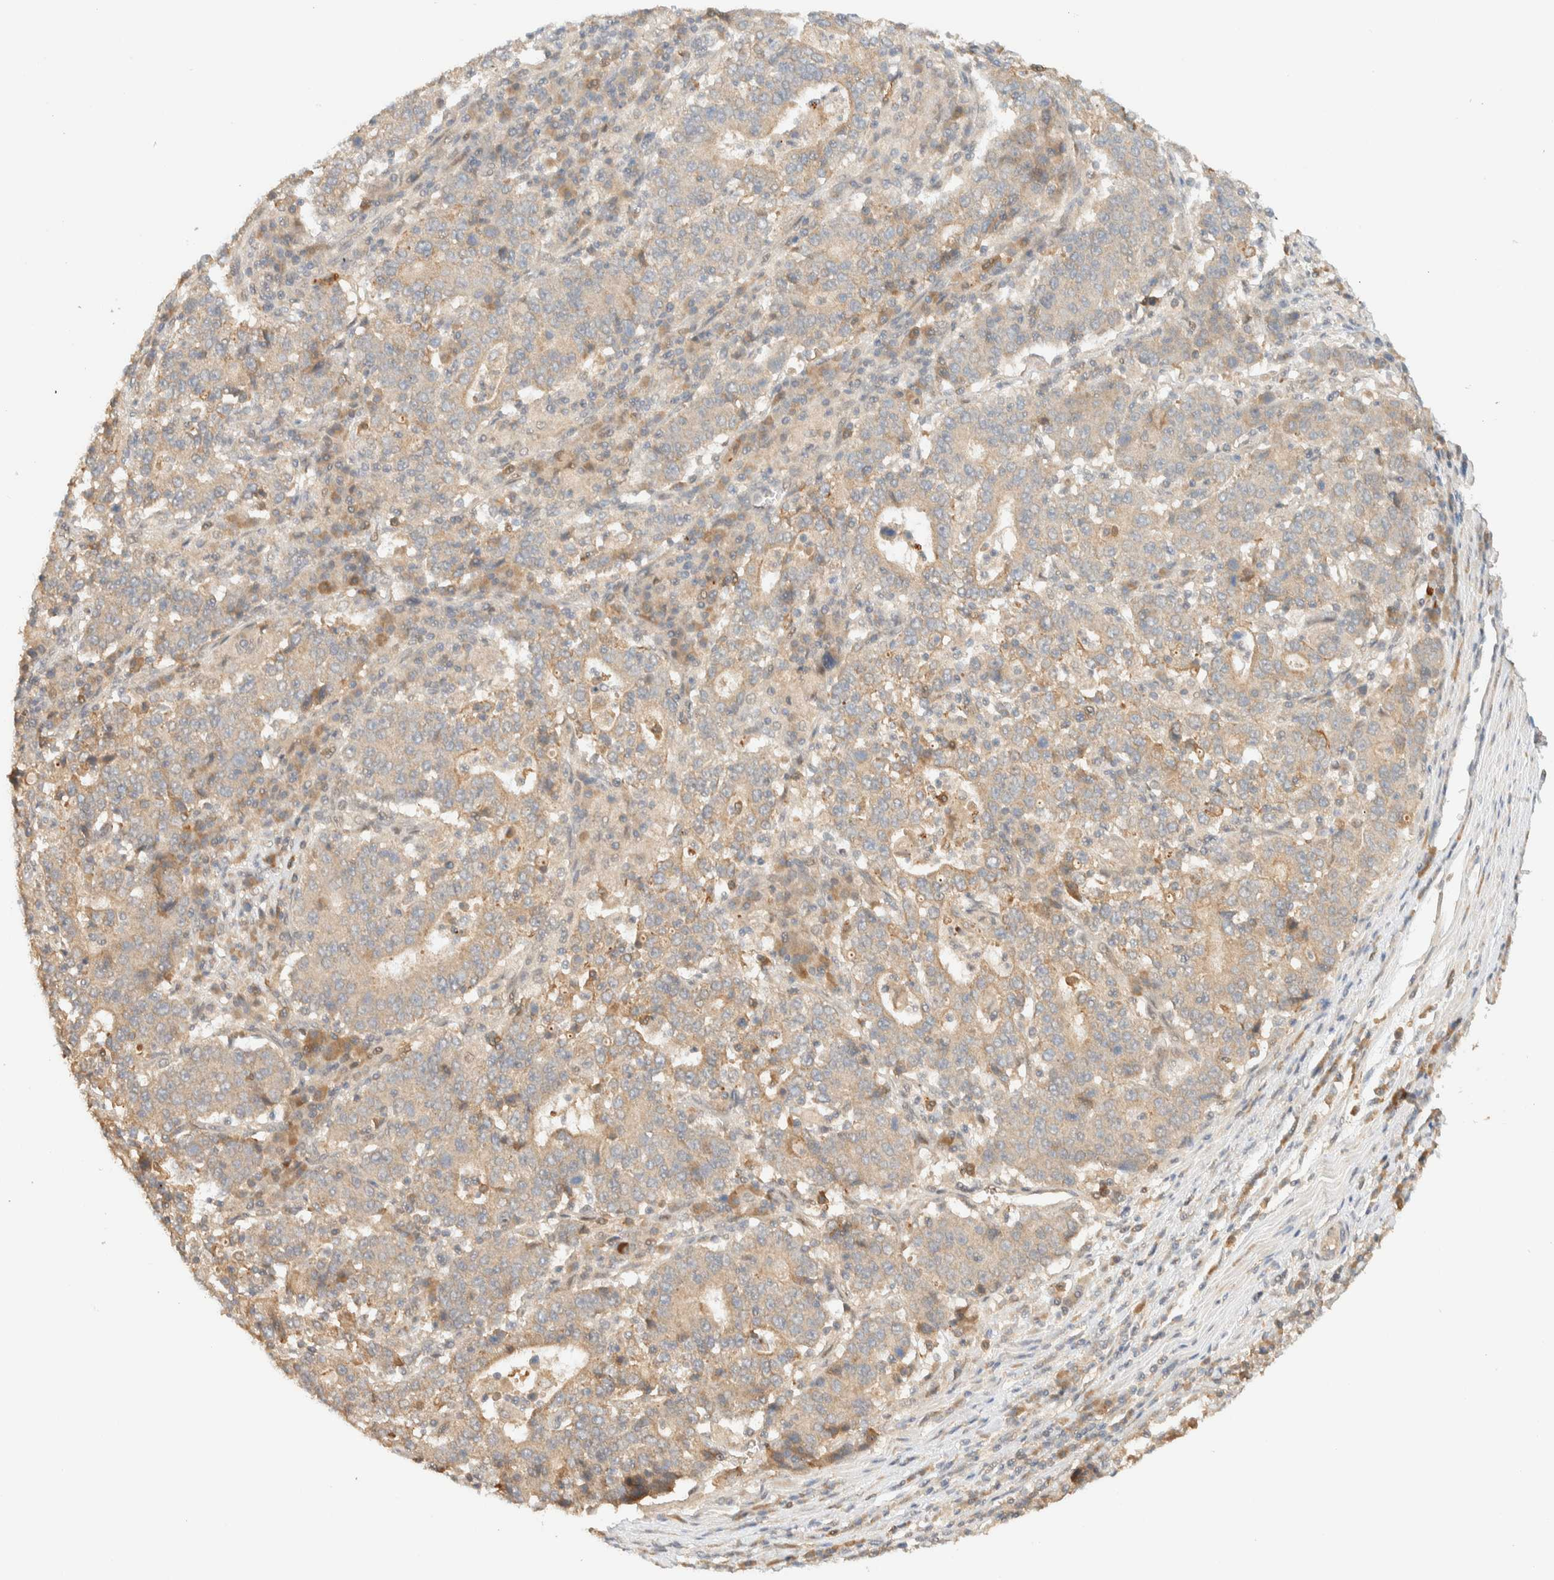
{"staining": {"intensity": "weak", "quantity": "25%-75%", "location": "cytoplasmic/membranous"}, "tissue": "stomach cancer", "cell_type": "Tumor cells", "image_type": "cancer", "snomed": [{"axis": "morphology", "description": "Adenocarcinoma, NOS"}, {"axis": "topography", "description": "Stomach"}], "caption": "Immunohistochemical staining of stomach cancer shows low levels of weak cytoplasmic/membranous protein staining in approximately 25%-75% of tumor cells. The staining was performed using DAB (3,3'-diaminobenzidine), with brown indicating positive protein expression. Nuclei are stained blue with hematoxylin.", "gene": "ZBTB34", "patient": {"sex": "male", "age": 59}}